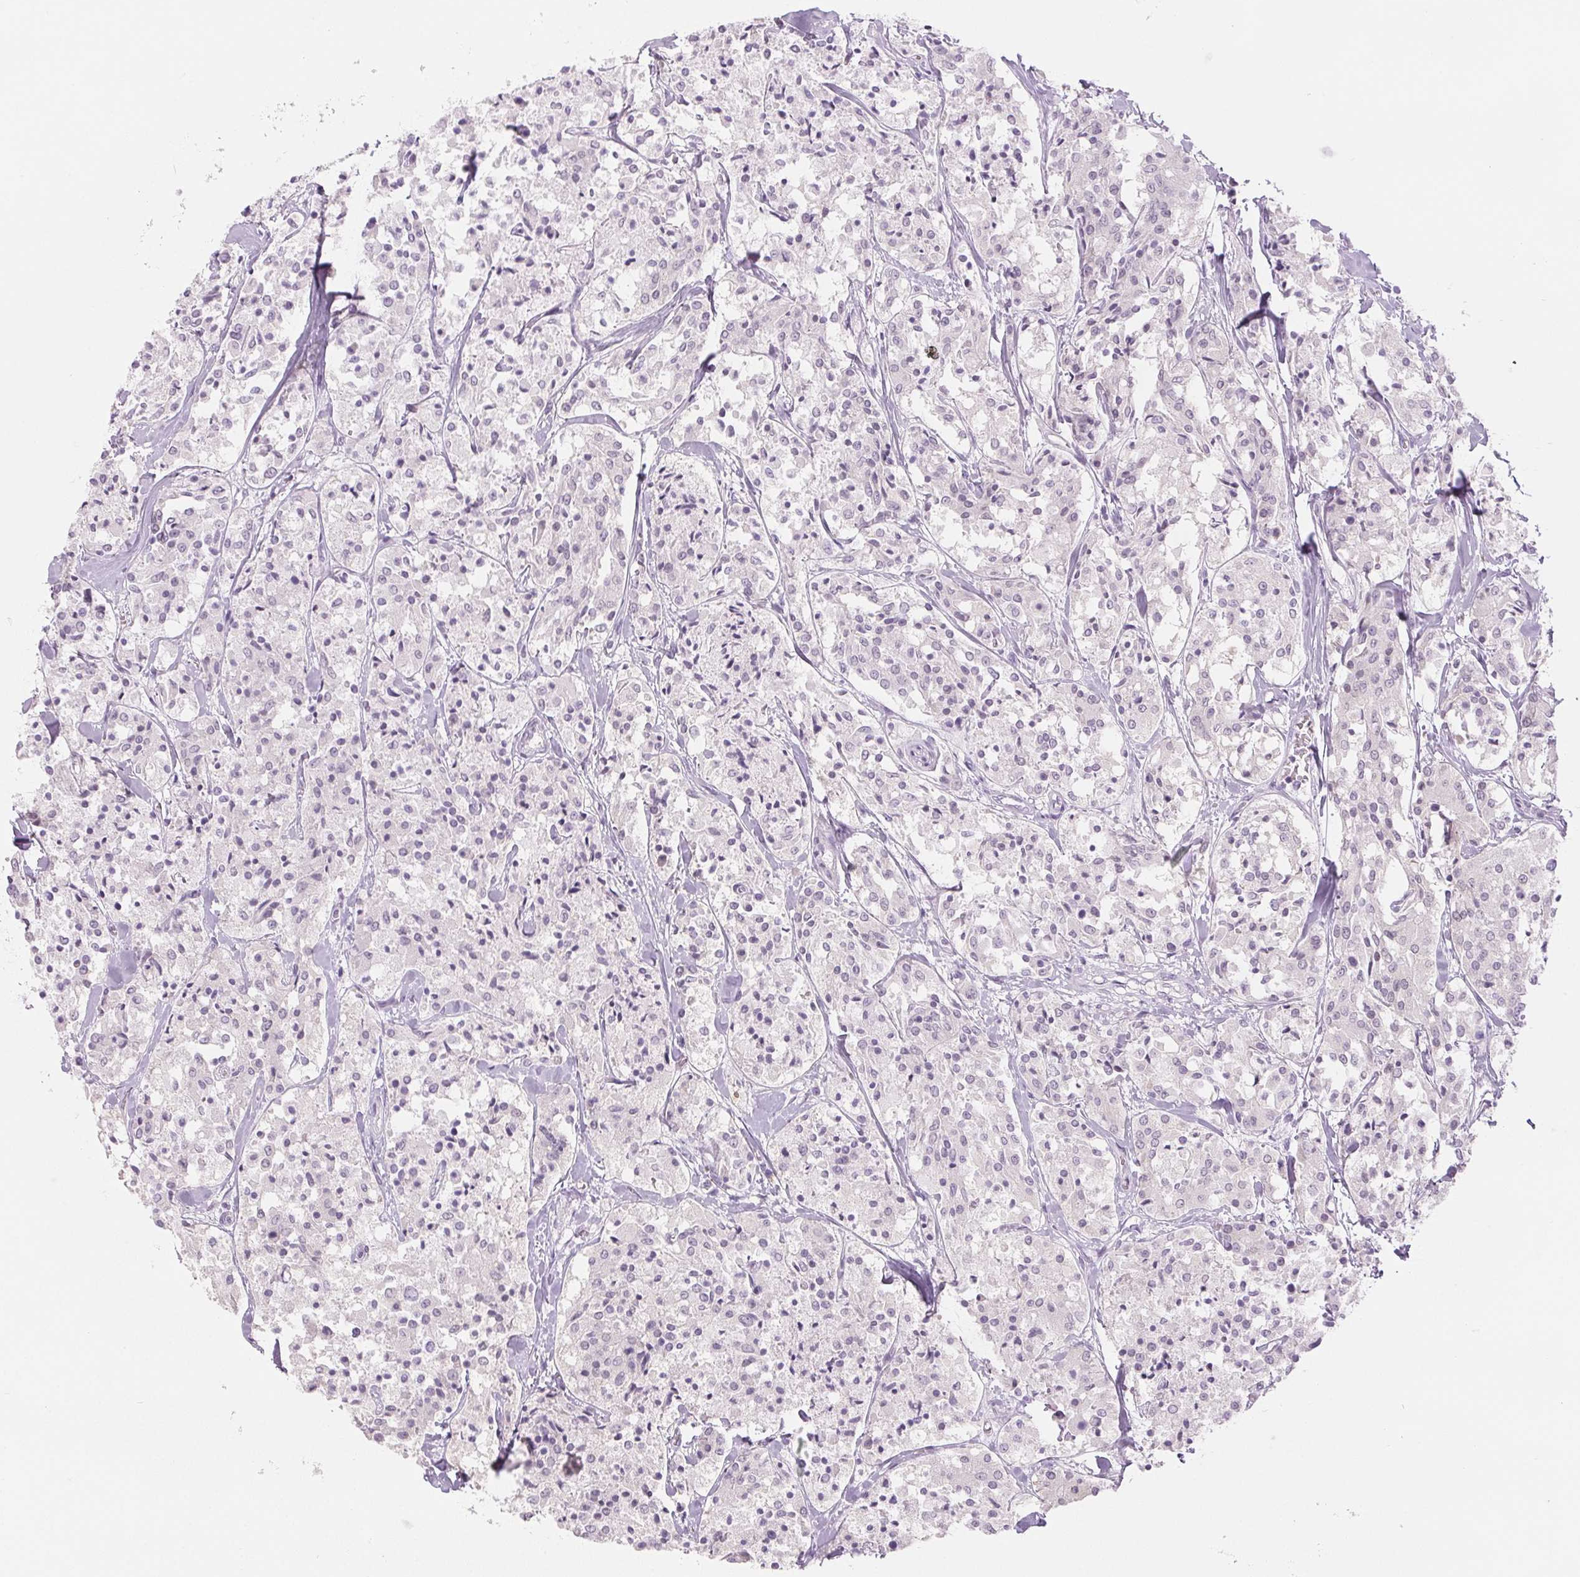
{"staining": {"intensity": "negative", "quantity": "none", "location": "none"}, "tissue": "carcinoid", "cell_type": "Tumor cells", "image_type": "cancer", "snomed": [{"axis": "morphology", "description": "Carcinoid, malignant, NOS"}, {"axis": "topography", "description": "Lung"}], "caption": "Immunohistochemistry image of carcinoid stained for a protein (brown), which demonstrates no staining in tumor cells.", "gene": "DNAJC6", "patient": {"sex": "male", "age": 71}}